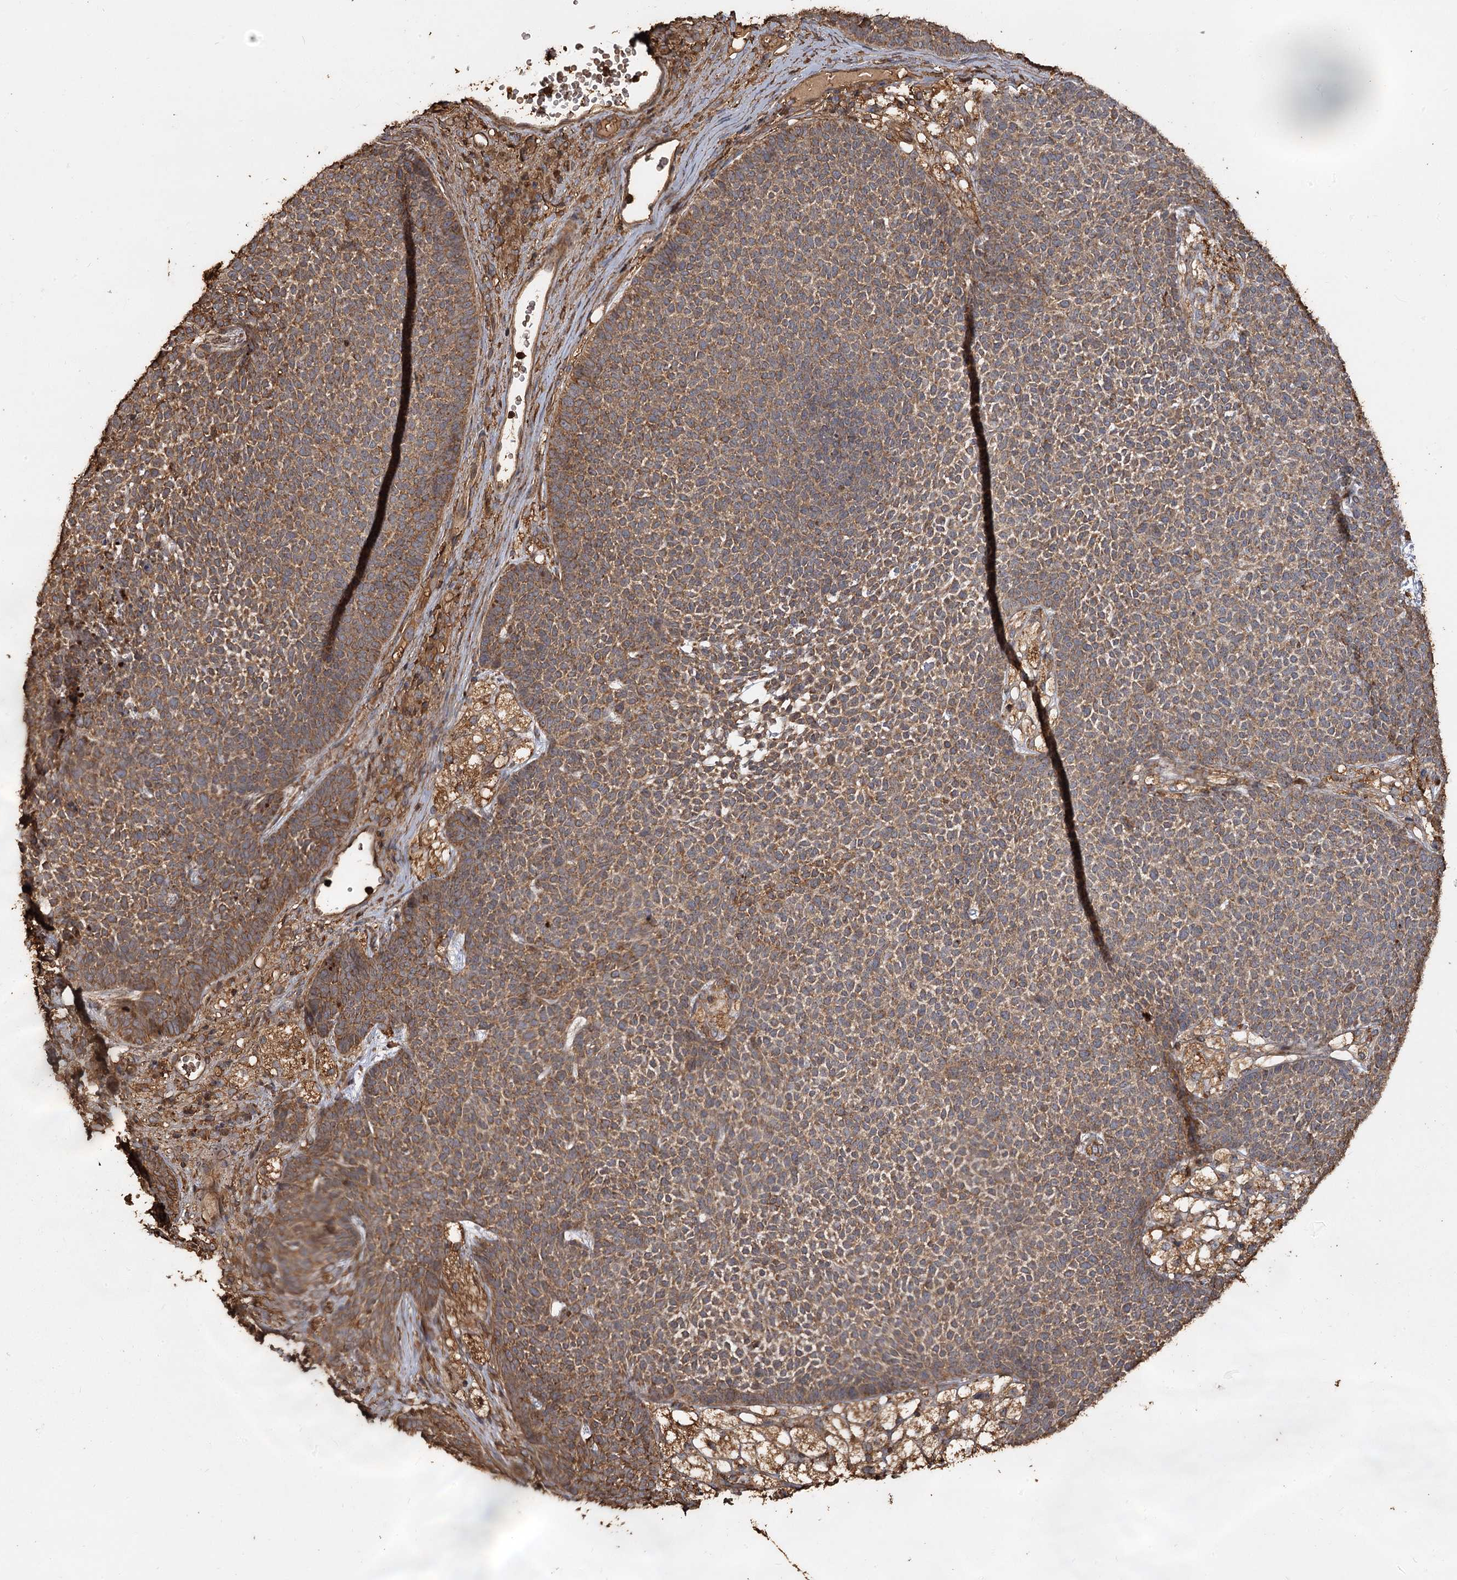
{"staining": {"intensity": "moderate", "quantity": ">75%", "location": "cytoplasmic/membranous"}, "tissue": "skin cancer", "cell_type": "Tumor cells", "image_type": "cancer", "snomed": [{"axis": "morphology", "description": "Basal cell carcinoma"}, {"axis": "topography", "description": "Skin"}], "caption": "DAB immunohistochemical staining of human basal cell carcinoma (skin) exhibits moderate cytoplasmic/membranous protein positivity in approximately >75% of tumor cells.", "gene": "PIK3C2A", "patient": {"sex": "female", "age": 84}}